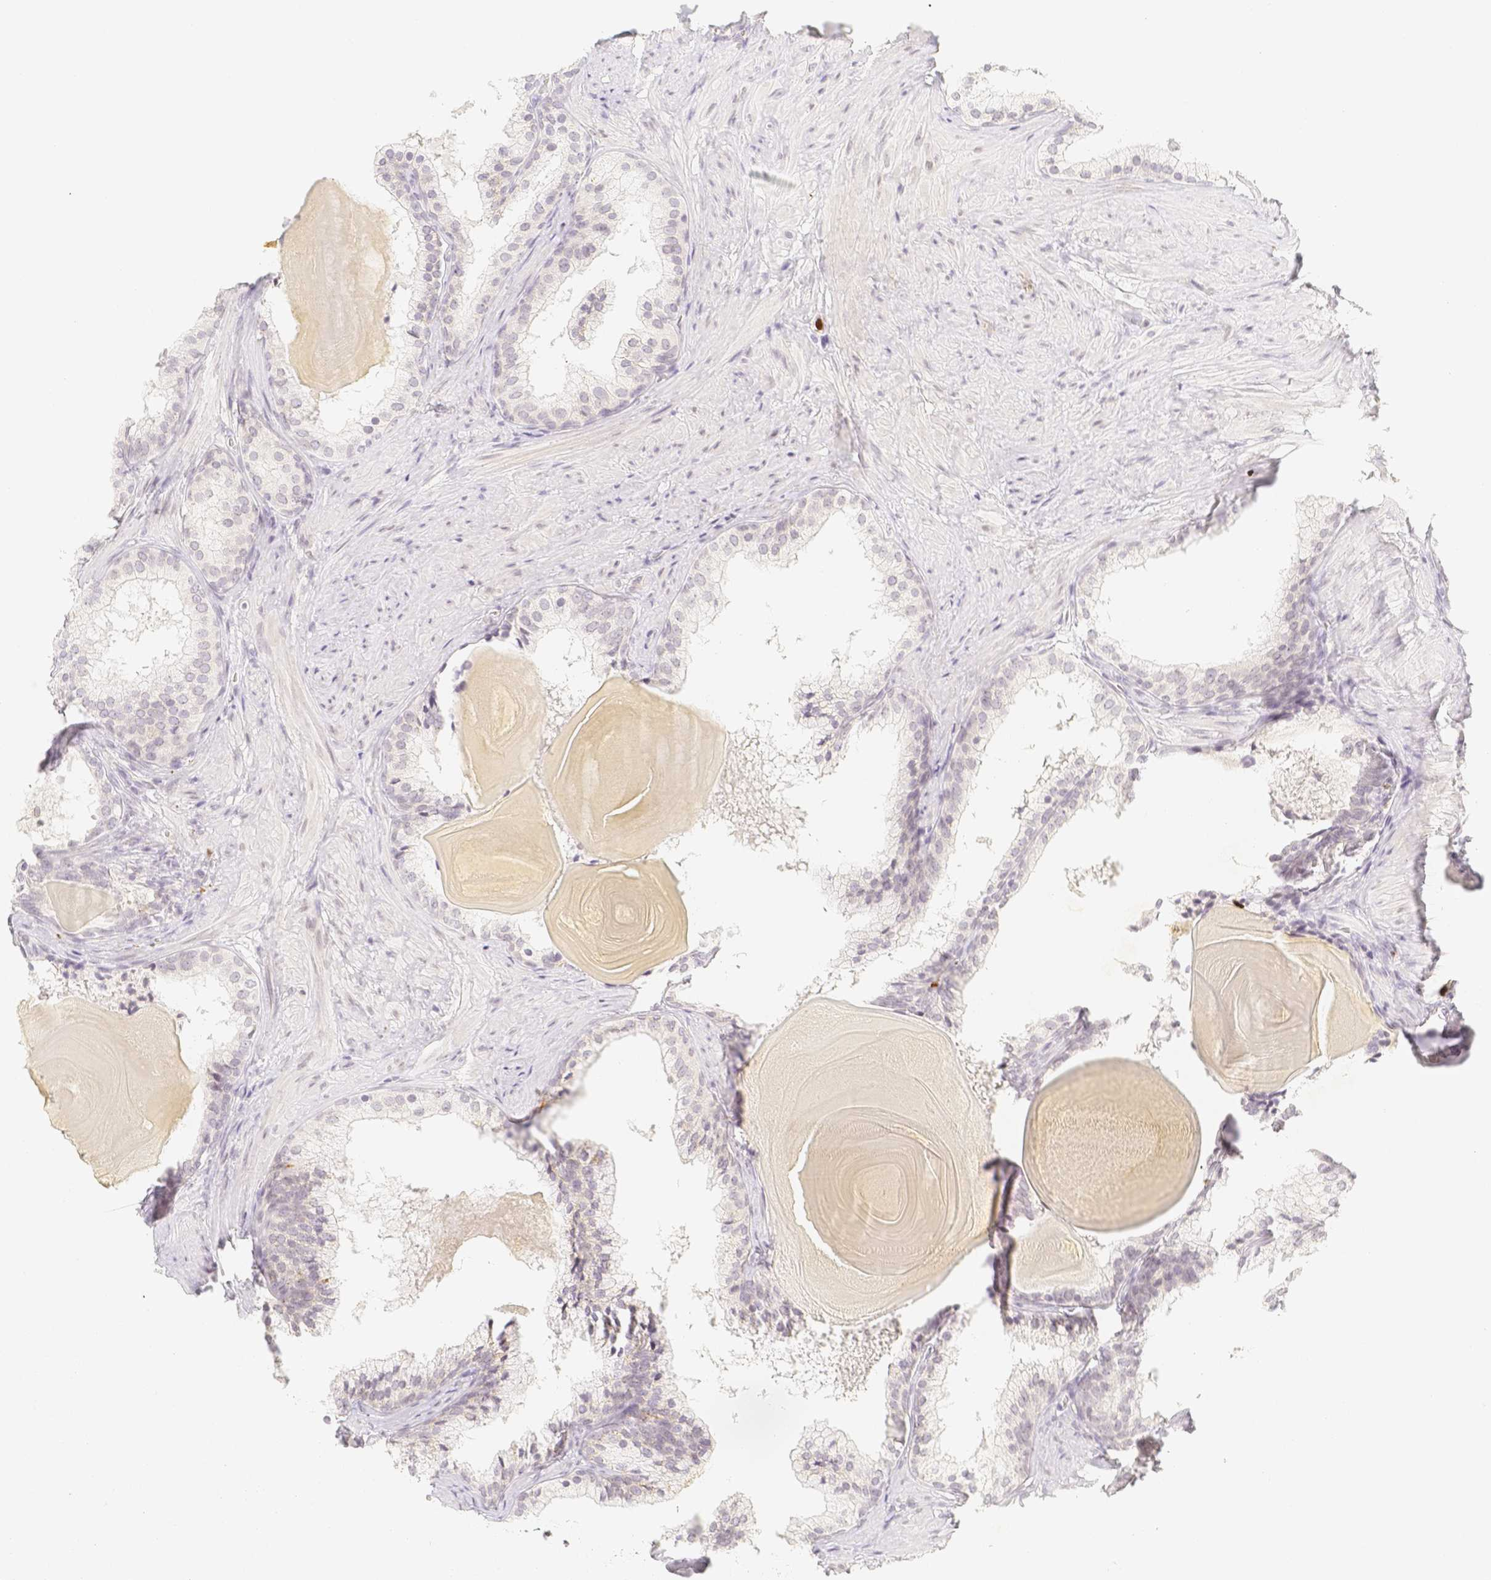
{"staining": {"intensity": "negative", "quantity": "none", "location": "none"}, "tissue": "prostate cancer", "cell_type": "Tumor cells", "image_type": "cancer", "snomed": [{"axis": "morphology", "description": "Adenocarcinoma, Low grade"}, {"axis": "topography", "description": "Prostate"}], "caption": "A histopathology image of human prostate cancer (low-grade adenocarcinoma) is negative for staining in tumor cells.", "gene": "PADI4", "patient": {"sex": "male", "age": 69}}